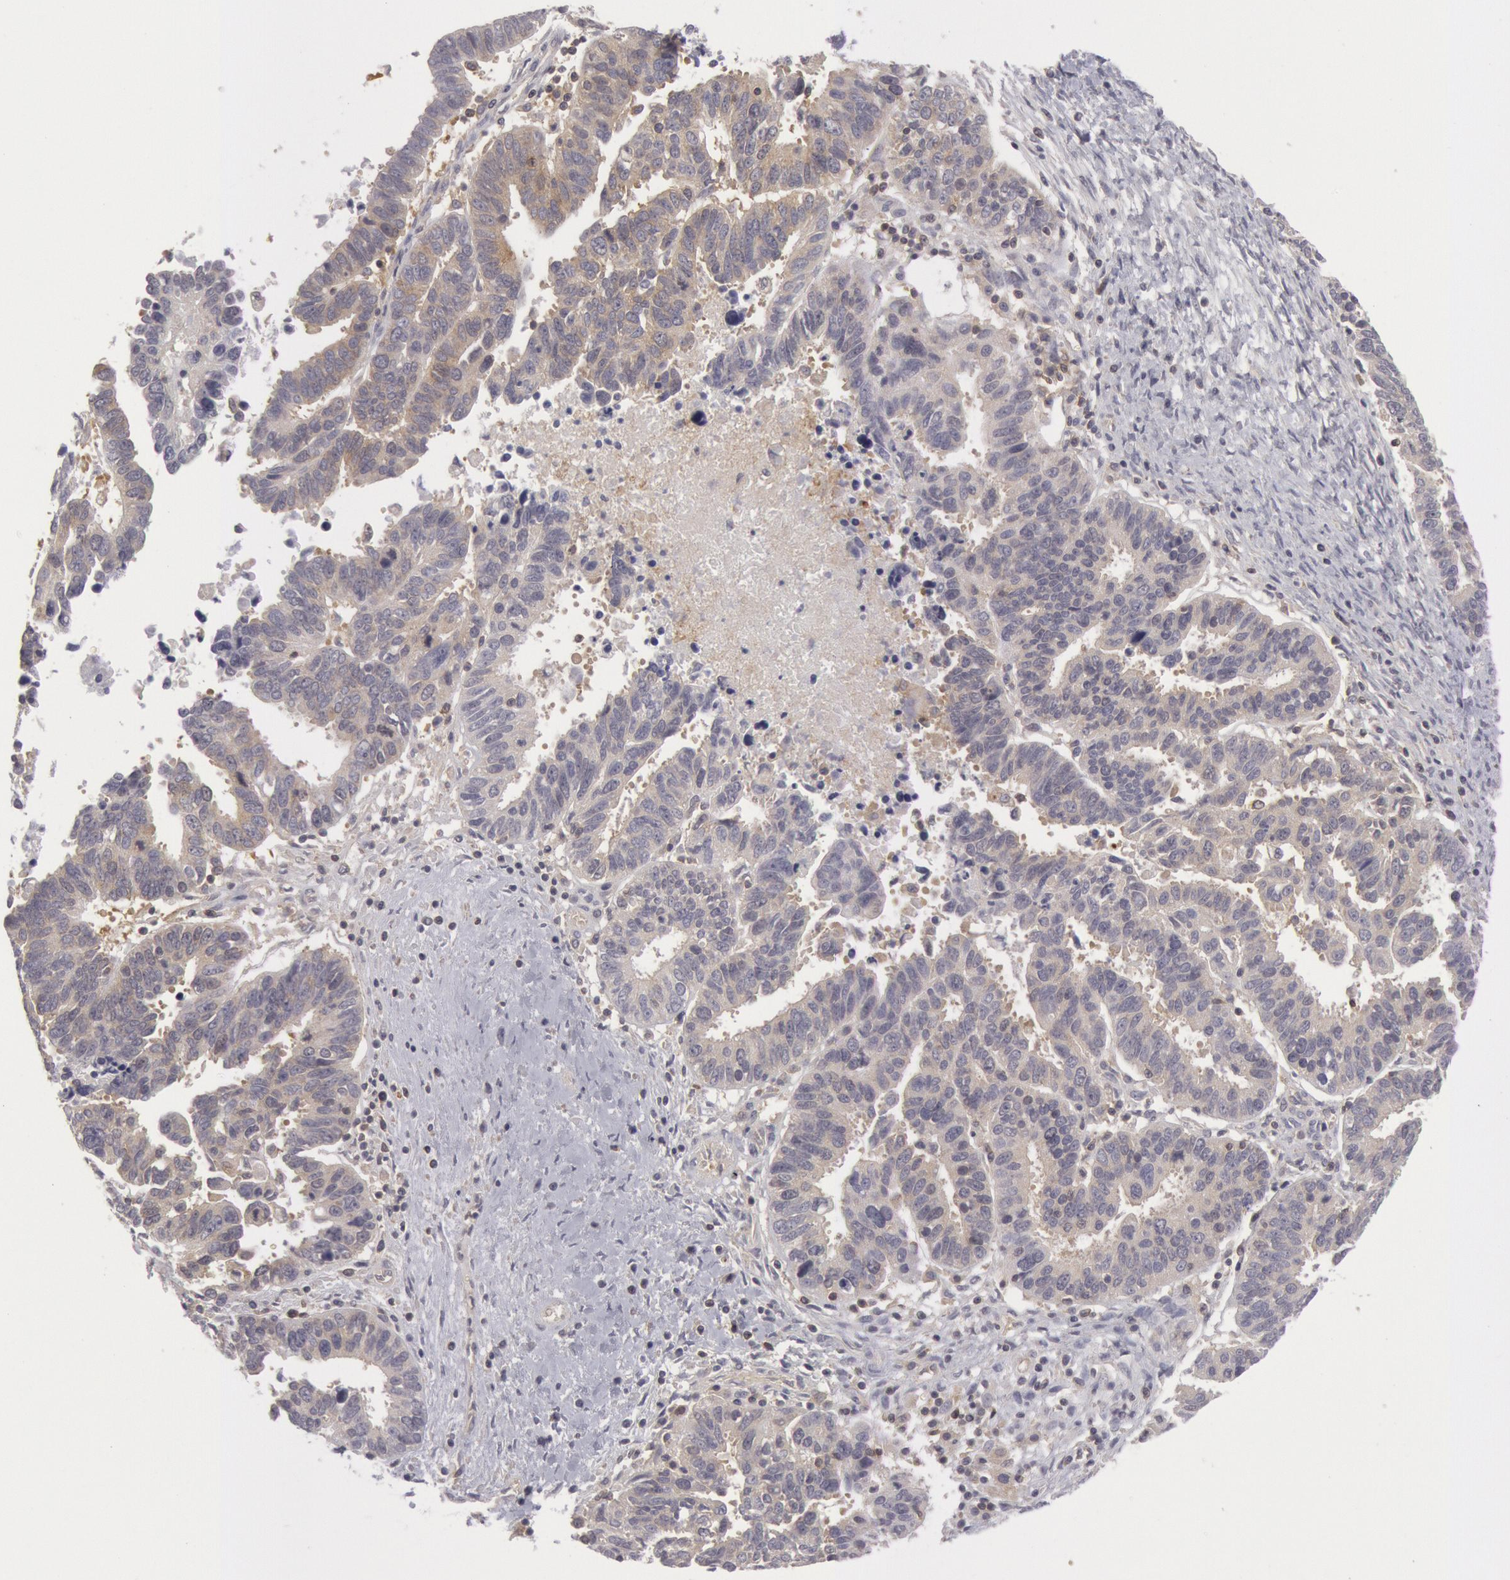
{"staining": {"intensity": "weak", "quantity": ">75%", "location": "cytoplasmic/membranous"}, "tissue": "ovarian cancer", "cell_type": "Tumor cells", "image_type": "cancer", "snomed": [{"axis": "morphology", "description": "Carcinoma, endometroid"}, {"axis": "morphology", "description": "Cystadenocarcinoma, serous, NOS"}, {"axis": "topography", "description": "Ovary"}], "caption": "Protein expression analysis of ovarian cancer reveals weak cytoplasmic/membranous positivity in about >75% of tumor cells.", "gene": "IKBKB", "patient": {"sex": "female", "age": 45}}